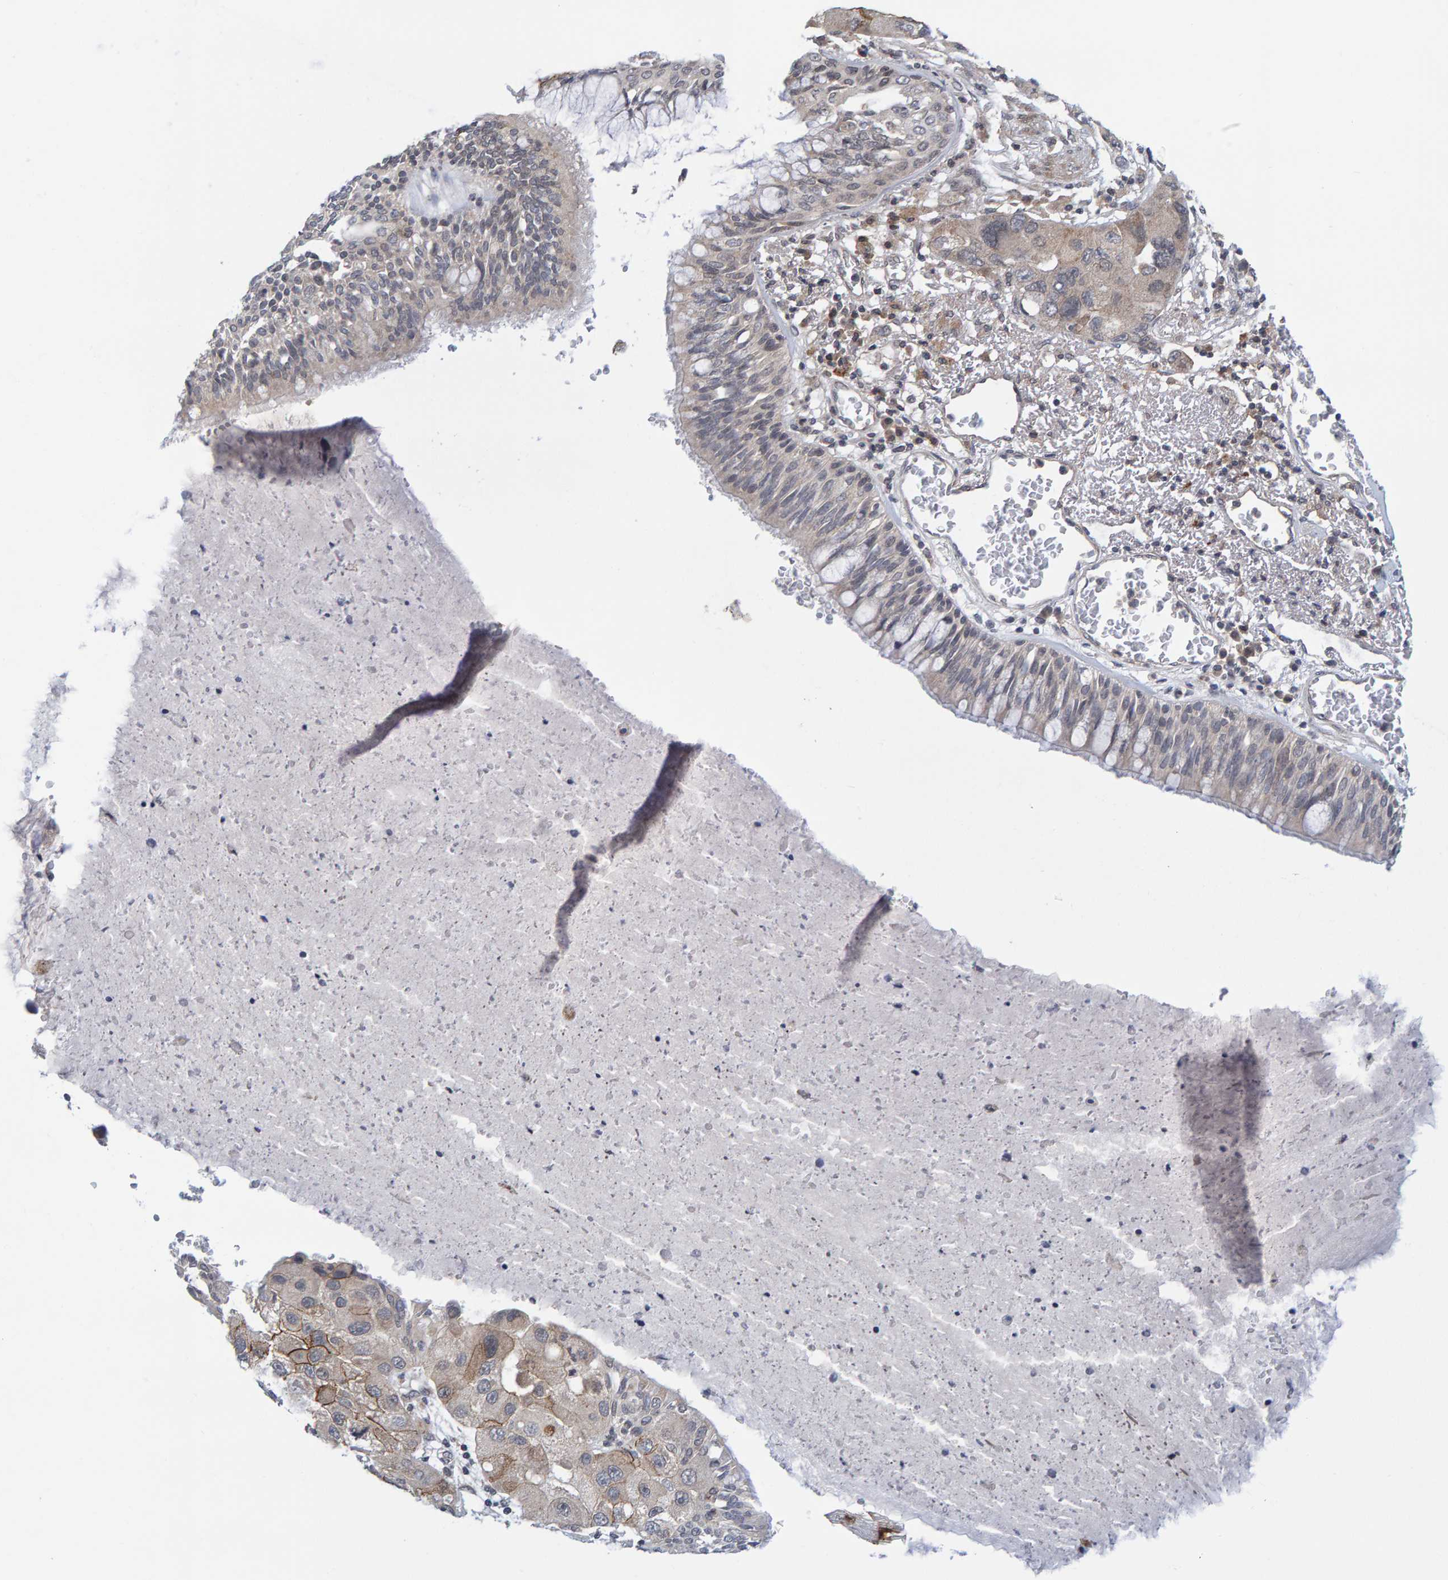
{"staining": {"intensity": "negative", "quantity": "none", "location": "none"}, "tissue": "bronchus", "cell_type": "Respiratory epithelial cells", "image_type": "normal", "snomed": [{"axis": "morphology", "description": "Normal tissue, NOS"}, {"axis": "morphology", "description": "Adenocarcinoma, NOS"}, {"axis": "morphology", "description": "Adenocarcinoma, metastatic, NOS"}, {"axis": "topography", "description": "Lymph node"}, {"axis": "topography", "description": "Bronchus"}, {"axis": "topography", "description": "Lung"}], "caption": "A histopathology image of human bronchus is negative for staining in respiratory epithelial cells. (Immunohistochemistry (ihc), brightfield microscopy, high magnification).", "gene": "CDH2", "patient": {"sex": "female", "age": 54}}